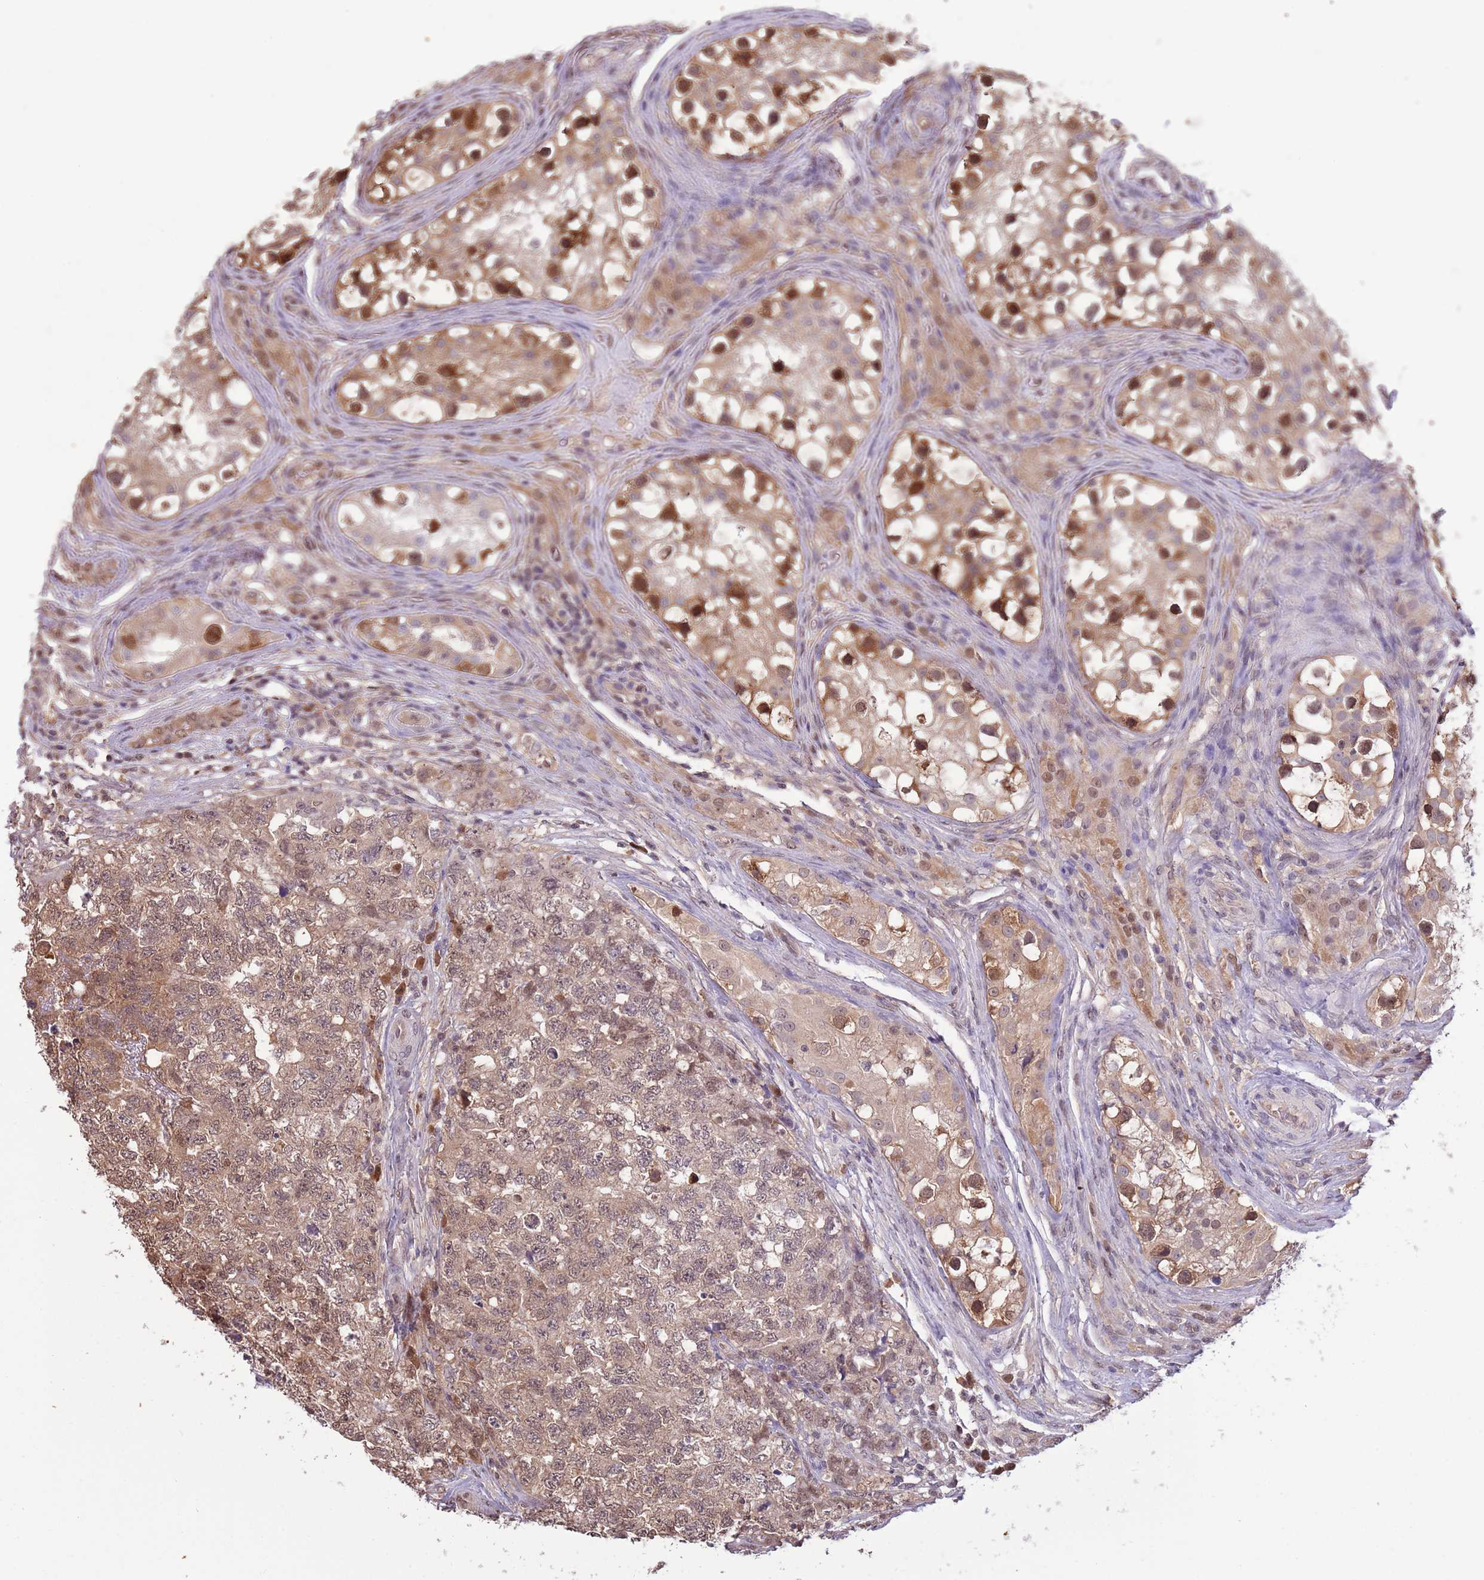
{"staining": {"intensity": "weak", "quantity": ">75%", "location": "cytoplasmic/membranous,nuclear"}, "tissue": "testis cancer", "cell_type": "Tumor cells", "image_type": "cancer", "snomed": [{"axis": "morphology", "description": "Carcinoma, Embryonal, NOS"}, {"axis": "topography", "description": "Testis"}], "caption": "Protein analysis of embryonal carcinoma (testis) tissue reveals weak cytoplasmic/membranous and nuclear expression in about >75% of tumor cells.", "gene": "NSFL1C", "patient": {"sex": "male", "age": 31}}